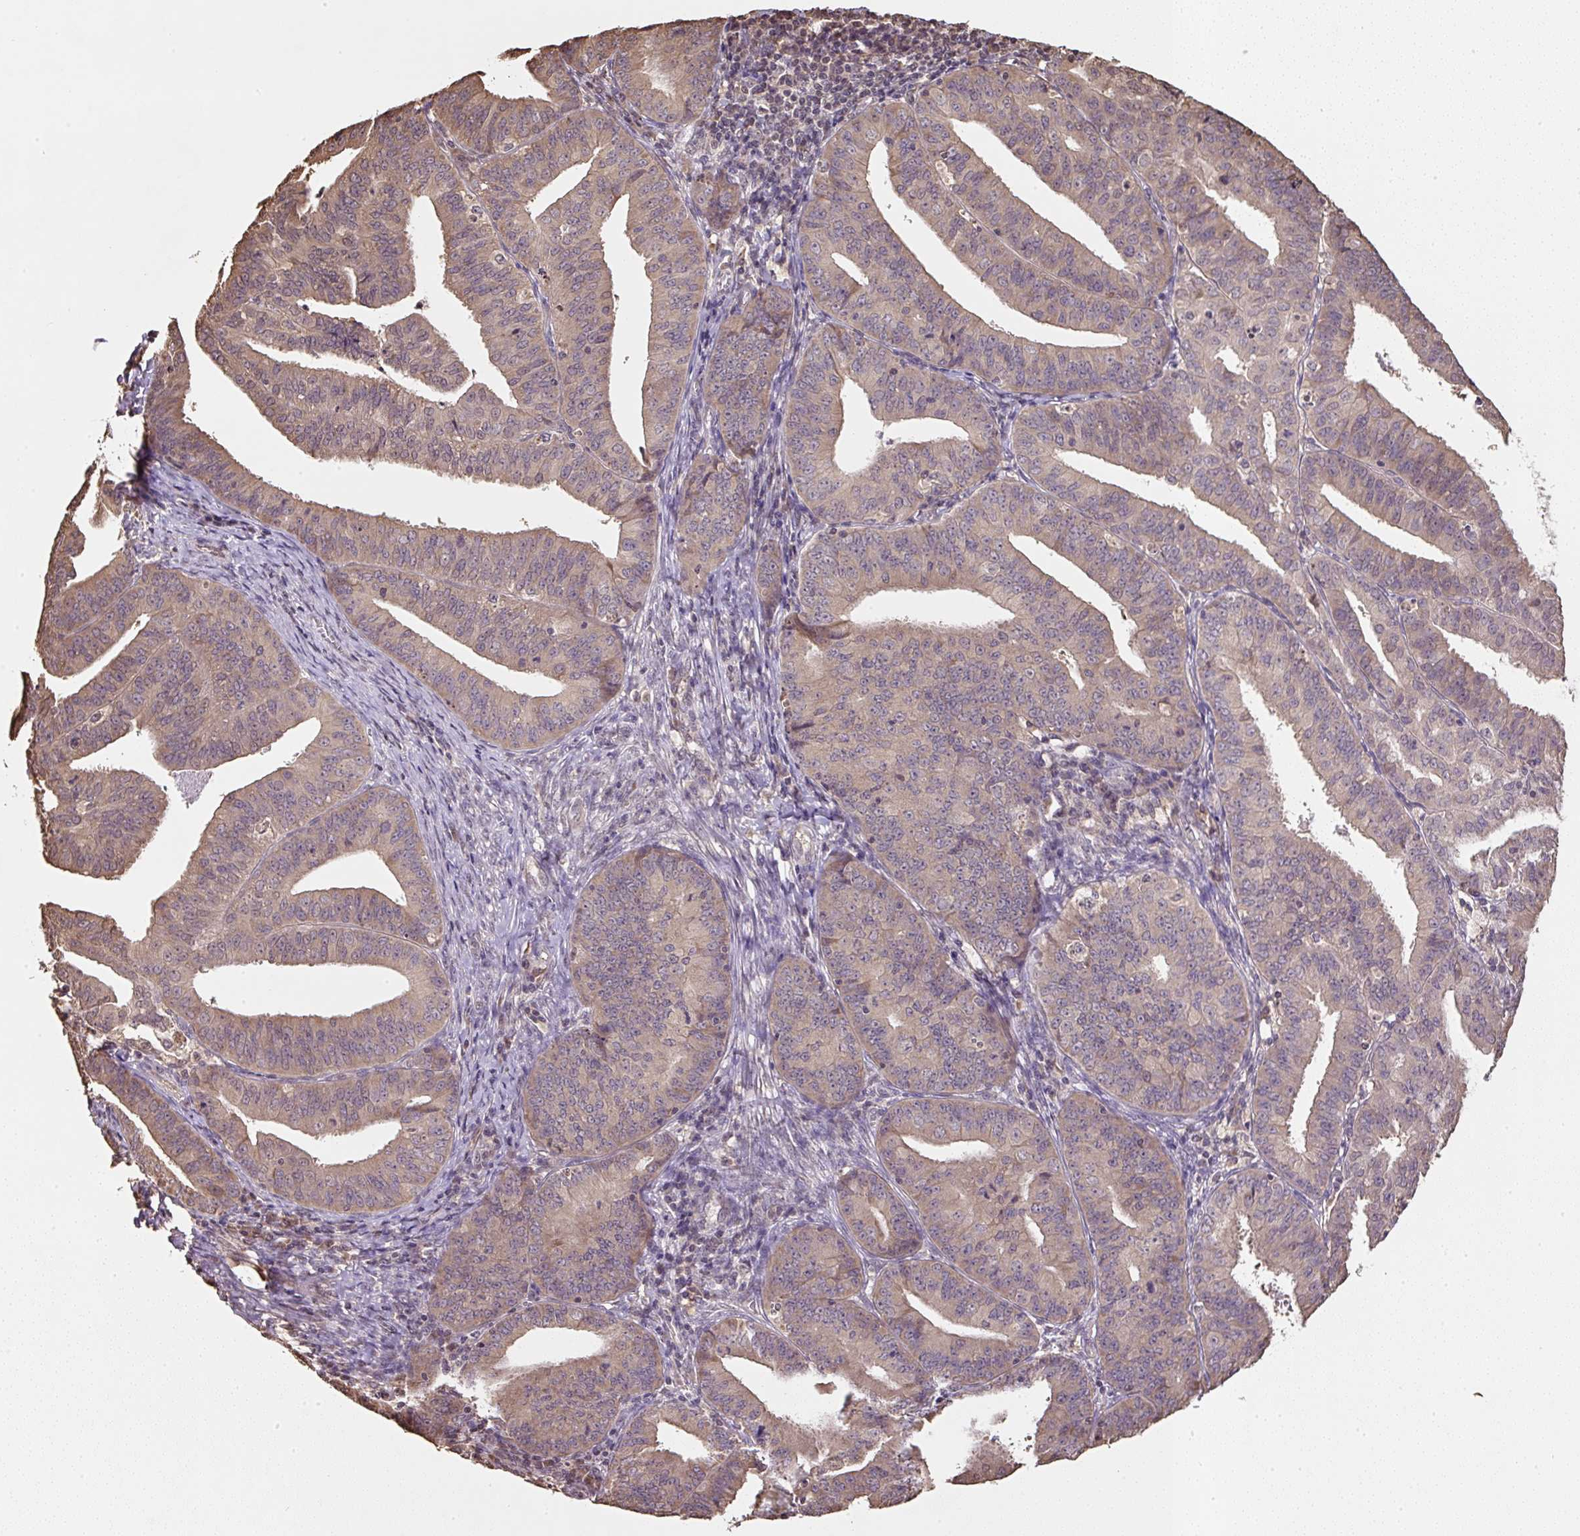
{"staining": {"intensity": "weak", "quantity": "25%-75%", "location": "cytoplasmic/membranous,nuclear"}, "tissue": "endometrial cancer", "cell_type": "Tumor cells", "image_type": "cancer", "snomed": [{"axis": "morphology", "description": "Adenocarcinoma, NOS"}, {"axis": "topography", "description": "Endometrium"}], "caption": "High-magnification brightfield microscopy of endometrial adenocarcinoma stained with DAB (3,3'-diaminobenzidine) (brown) and counterstained with hematoxylin (blue). tumor cells exhibit weak cytoplasmic/membranous and nuclear positivity is appreciated in approximately25%-75% of cells. The staining is performed using DAB (3,3'-diaminobenzidine) brown chromogen to label protein expression. The nuclei are counter-stained blue using hematoxylin.", "gene": "TMEM170B", "patient": {"sex": "female", "age": 73}}